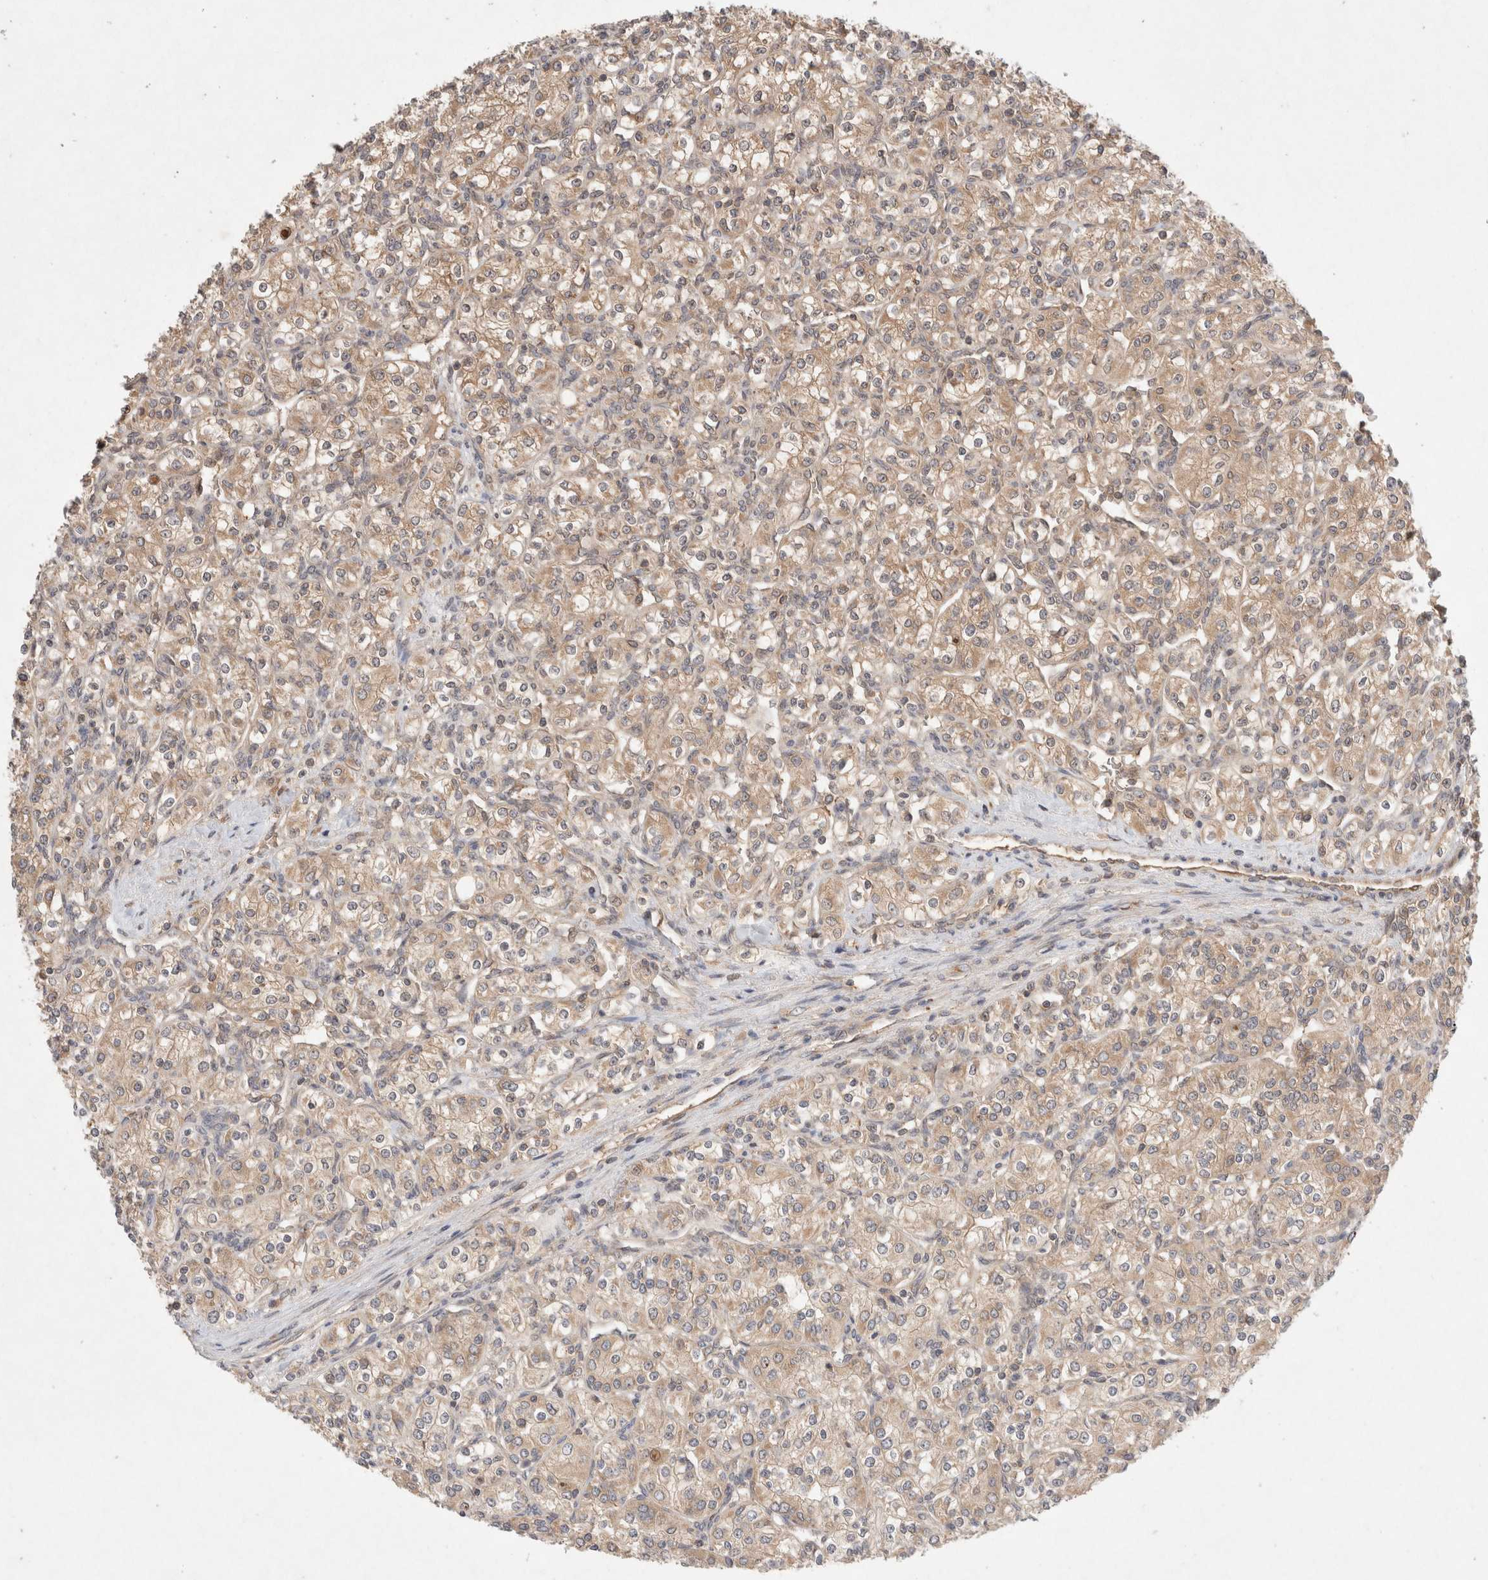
{"staining": {"intensity": "weak", "quantity": ">75%", "location": "cytoplasmic/membranous"}, "tissue": "renal cancer", "cell_type": "Tumor cells", "image_type": "cancer", "snomed": [{"axis": "morphology", "description": "Adenocarcinoma, NOS"}, {"axis": "topography", "description": "Kidney"}], "caption": "Renal cancer was stained to show a protein in brown. There is low levels of weak cytoplasmic/membranous expression in approximately >75% of tumor cells.", "gene": "KLHL20", "patient": {"sex": "male", "age": 77}}